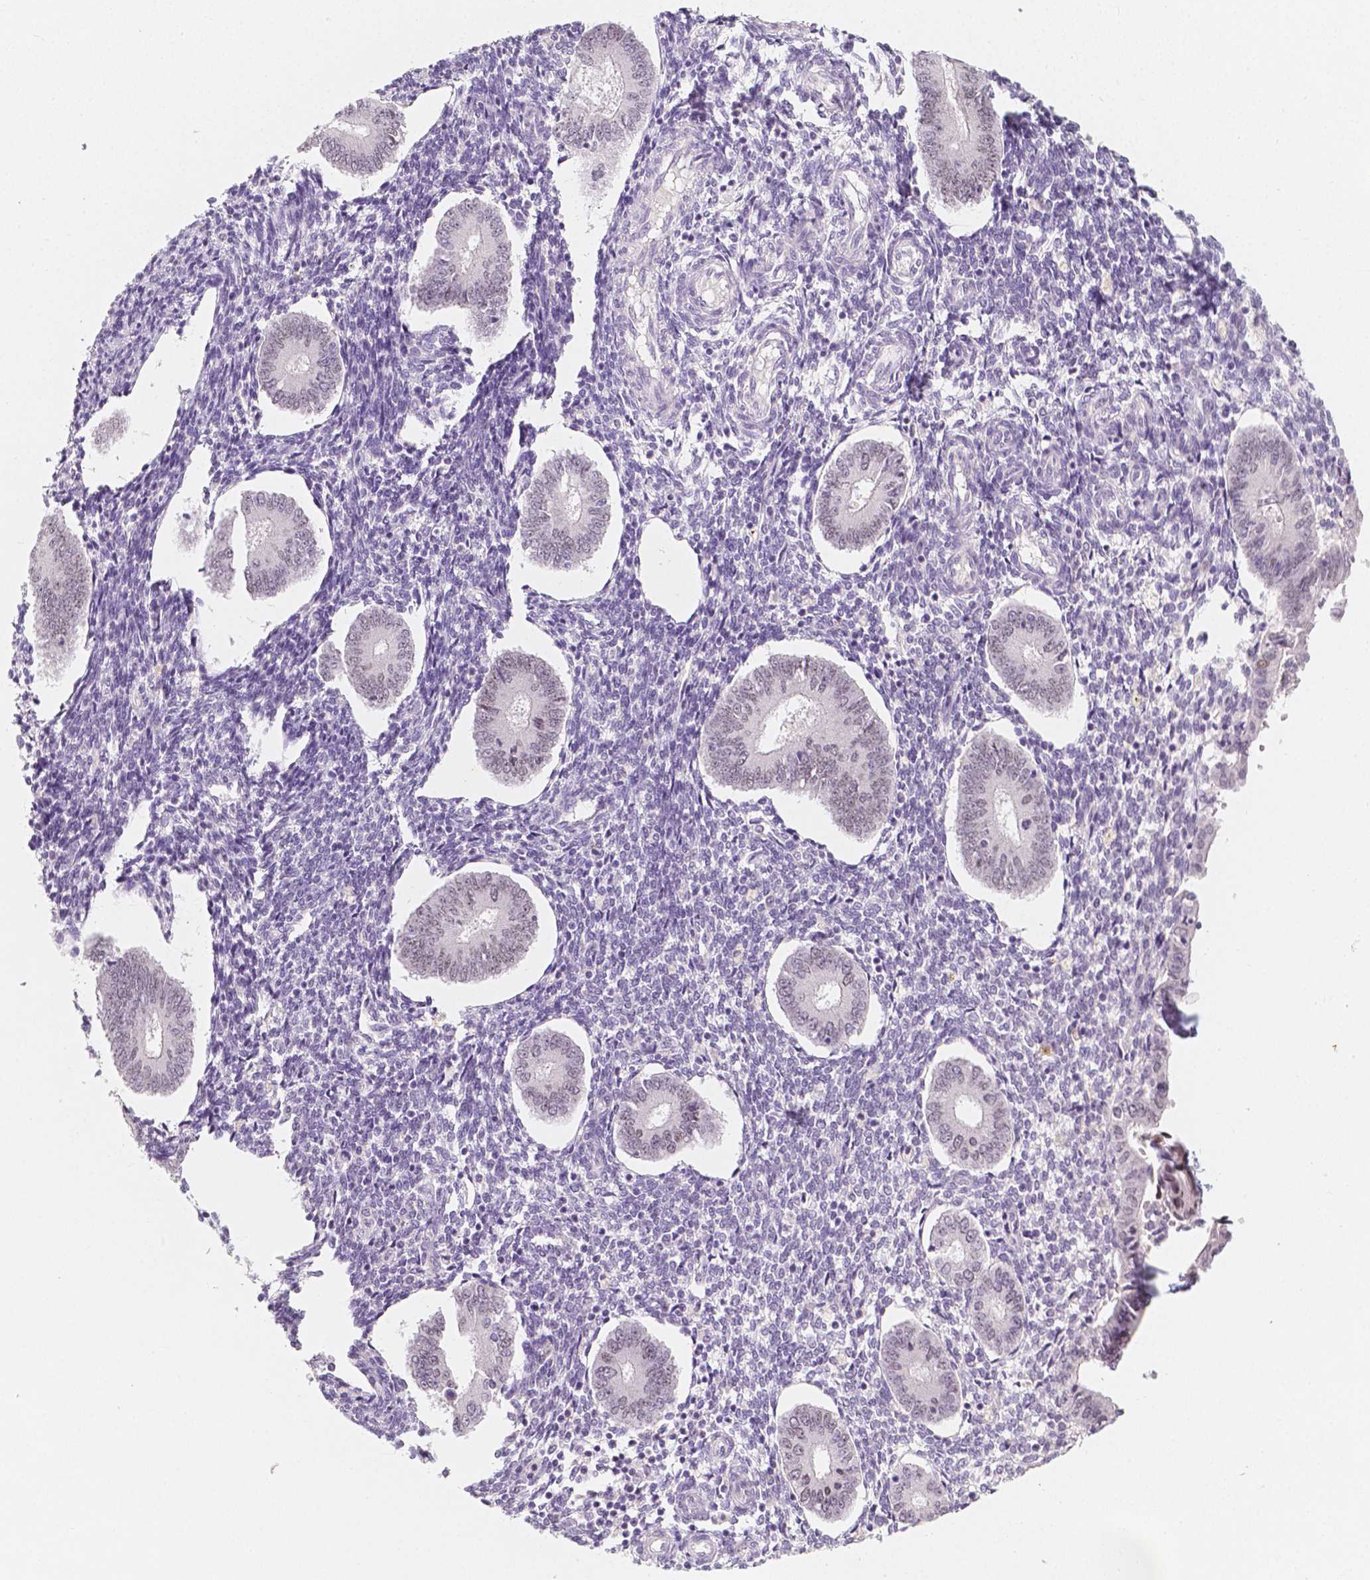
{"staining": {"intensity": "negative", "quantity": "none", "location": "none"}, "tissue": "endometrium", "cell_type": "Cells in endometrial stroma", "image_type": "normal", "snomed": [{"axis": "morphology", "description": "Normal tissue, NOS"}, {"axis": "topography", "description": "Endometrium"}], "caption": "Image shows no protein expression in cells in endometrial stroma of benign endometrium. Nuclei are stained in blue.", "gene": "HNF1B", "patient": {"sex": "female", "age": 40}}